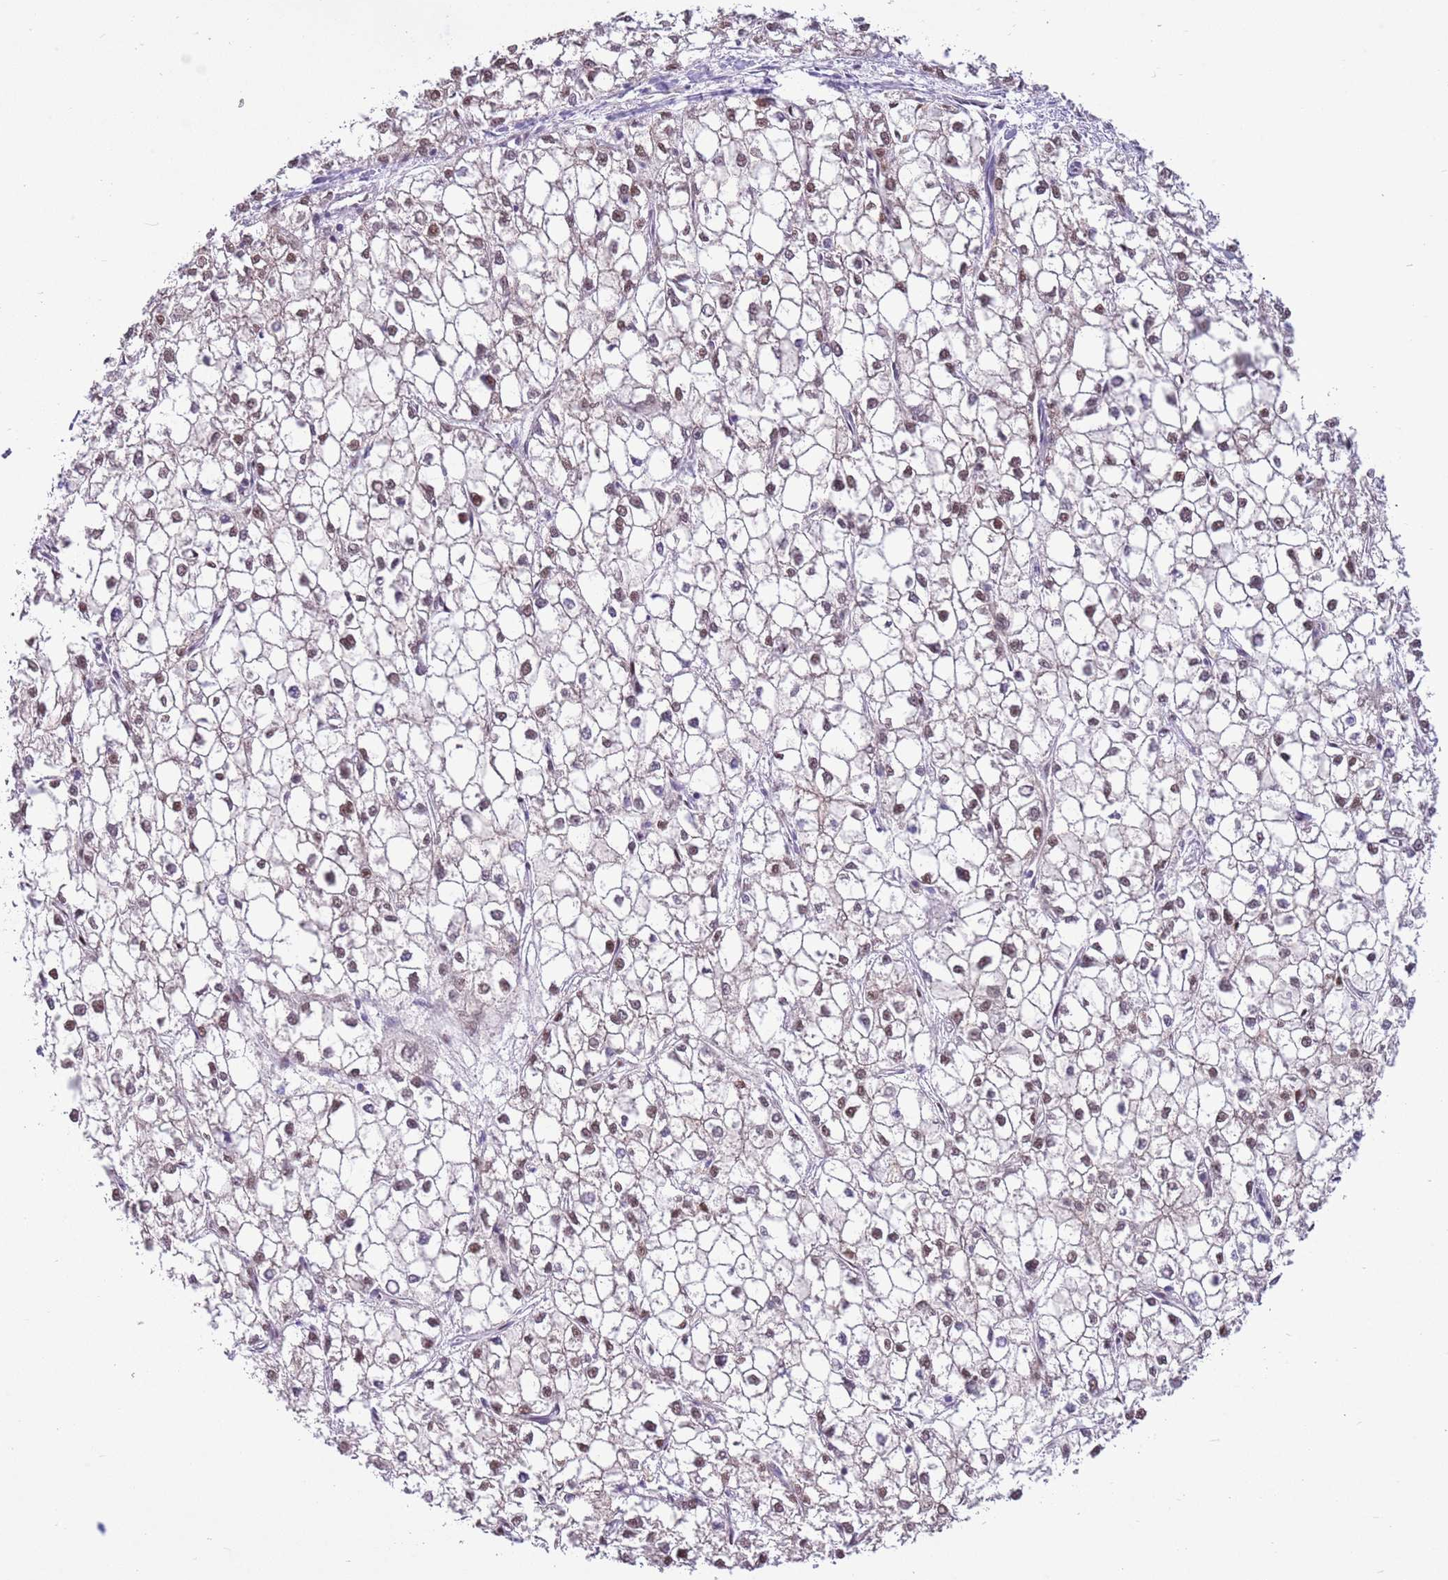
{"staining": {"intensity": "moderate", "quantity": ">75%", "location": "nuclear"}, "tissue": "liver cancer", "cell_type": "Tumor cells", "image_type": "cancer", "snomed": [{"axis": "morphology", "description": "Carcinoma, Hepatocellular, NOS"}, {"axis": "topography", "description": "Liver"}], "caption": "Immunohistochemistry of hepatocellular carcinoma (liver) exhibits medium levels of moderate nuclear staining in approximately >75% of tumor cells.", "gene": "DDI2", "patient": {"sex": "female", "age": 43}}